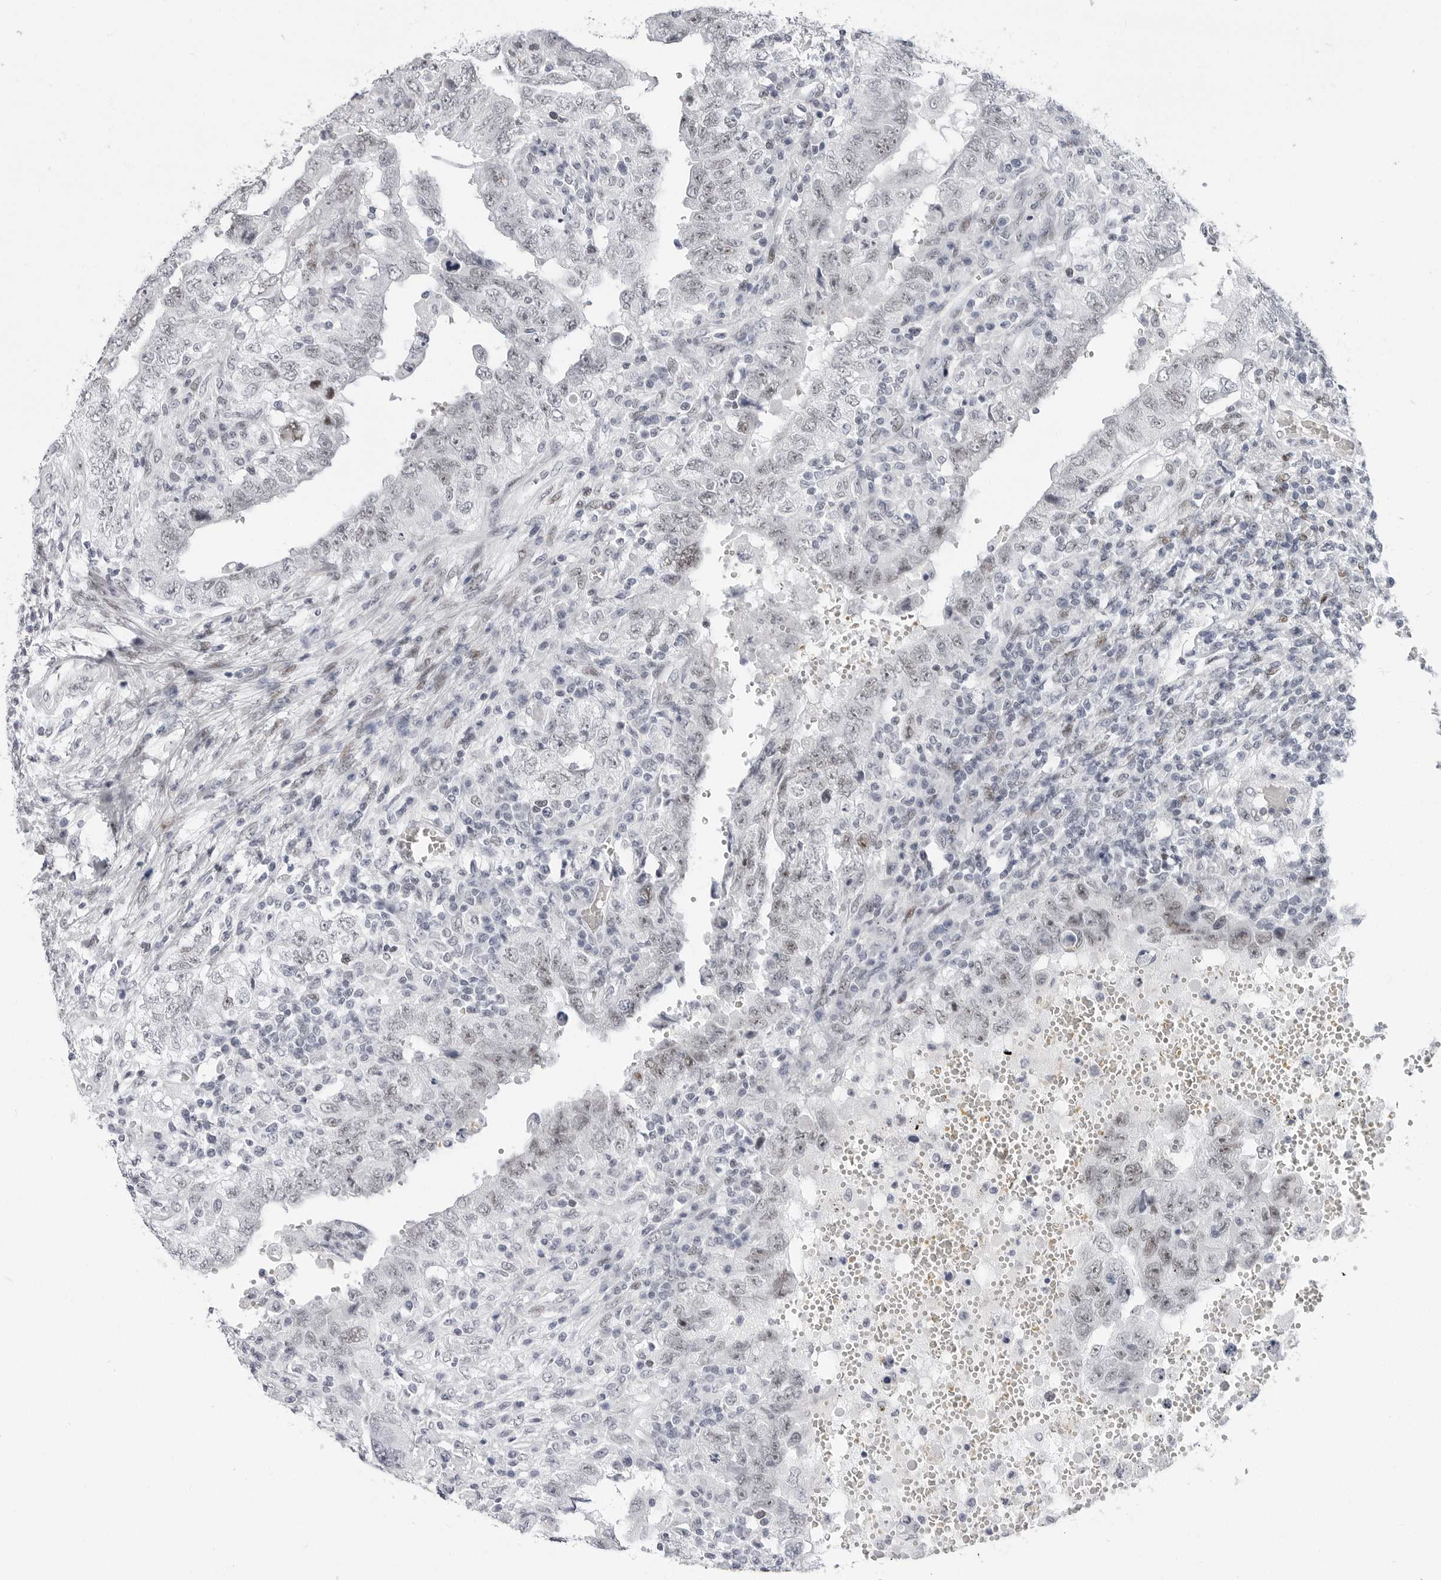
{"staining": {"intensity": "negative", "quantity": "none", "location": "none"}, "tissue": "testis cancer", "cell_type": "Tumor cells", "image_type": "cancer", "snomed": [{"axis": "morphology", "description": "Carcinoma, Embryonal, NOS"}, {"axis": "topography", "description": "Testis"}], "caption": "This histopathology image is of embryonal carcinoma (testis) stained with IHC to label a protein in brown with the nuclei are counter-stained blue. There is no positivity in tumor cells.", "gene": "VEZF1", "patient": {"sex": "male", "age": 26}}